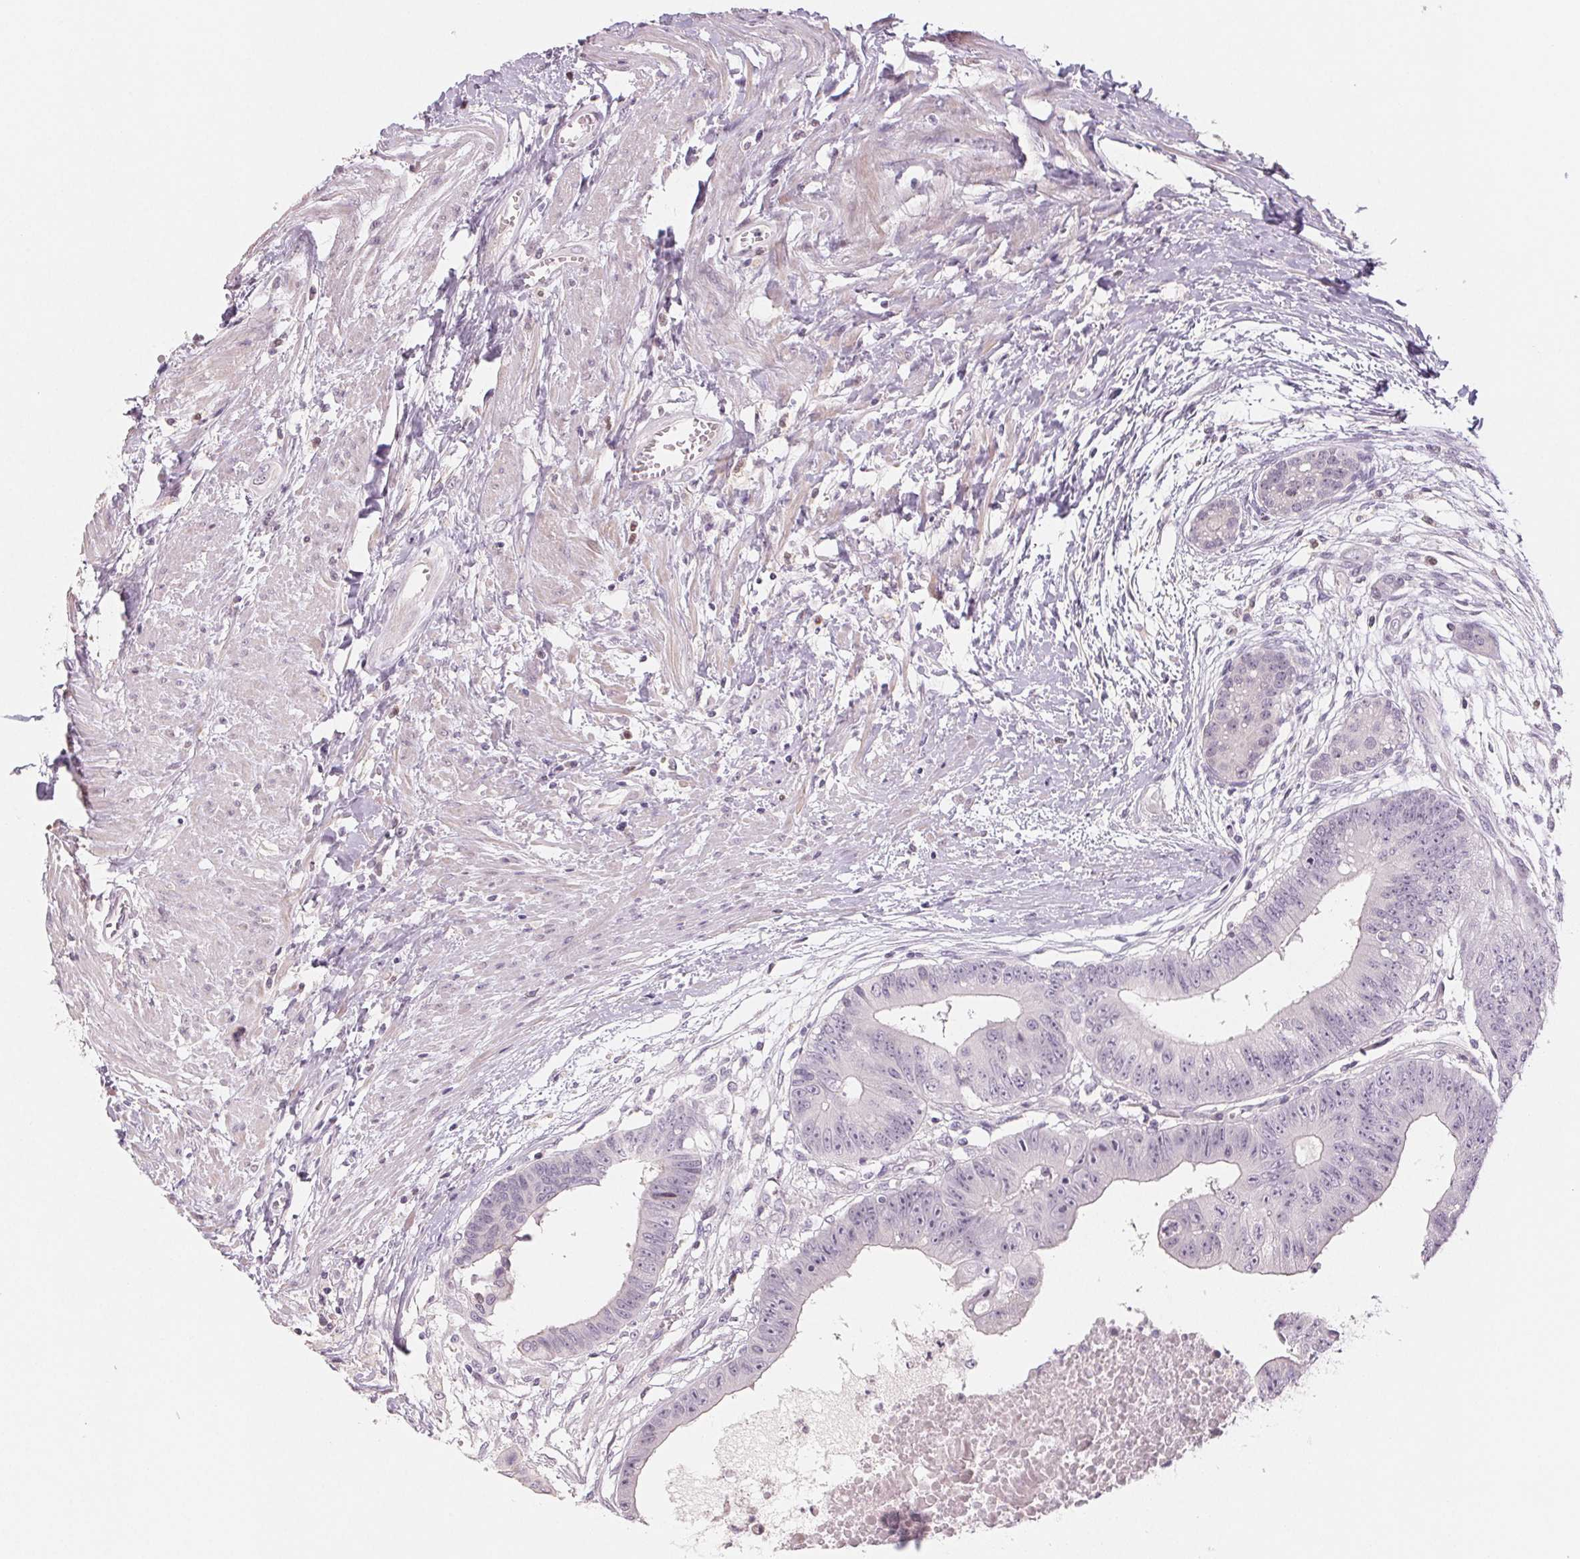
{"staining": {"intensity": "negative", "quantity": "none", "location": "none"}, "tissue": "colorectal cancer", "cell_type": "Tumor cells", "image_type": "cancer", "snomed": [{"axis": "morphology", "description": "Adenocarcinoma, NOS"}, {"axis": "topography", "description": "Rectum"}], "caption": "Tumor cells show no significant protein positivity in colorectal cancer.", "gene": "ZBBX", "patient": {"sex": "male", "age": 63}}